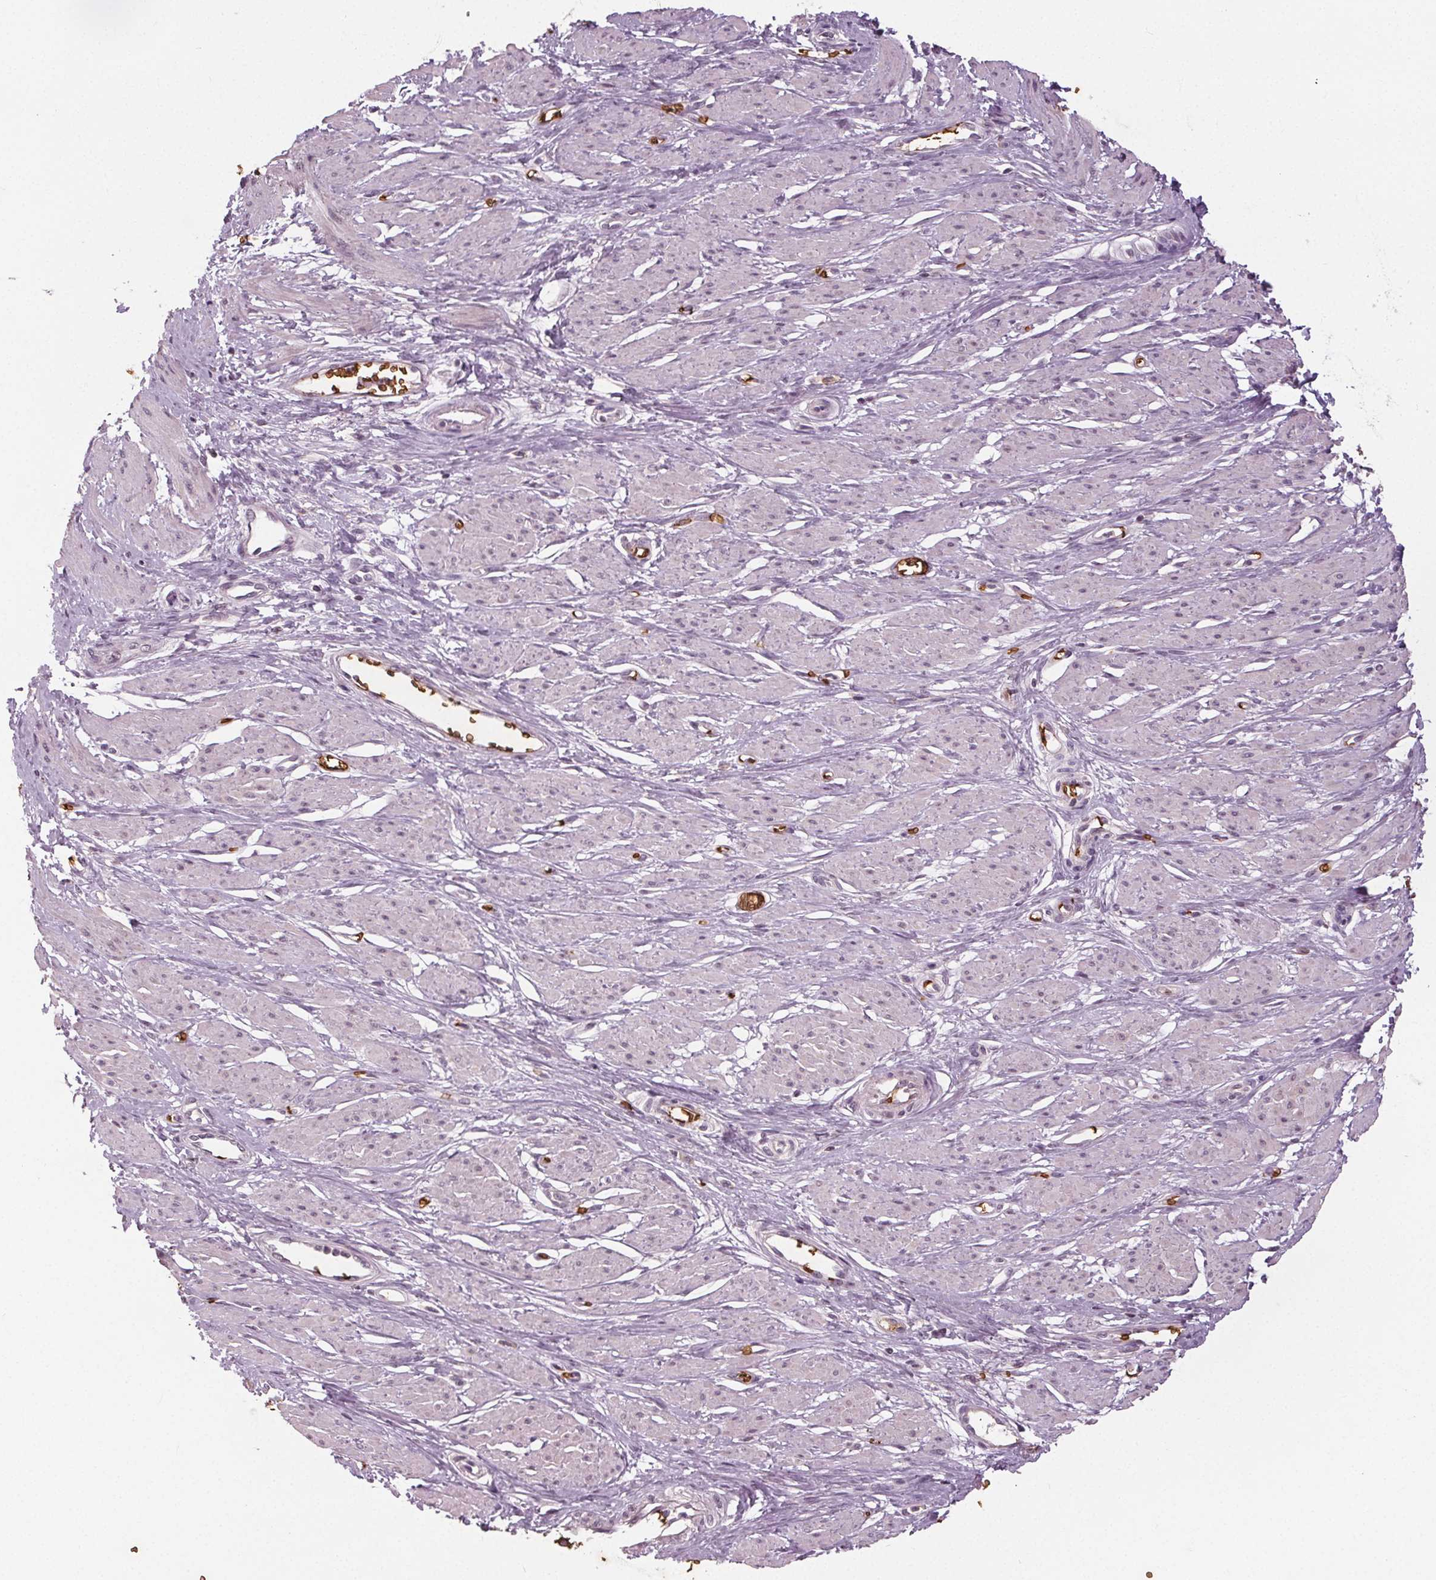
{"staining": {"intensity": "negative", "quantity": "none", "location": "none"}, "tissue": "smooth muscle", "cell_type": "Smooth muscle cells", "image_type": "normal", "snomed": [{"axis": "morphology", "description": "Normal tissue, NOS"}, {"axis": "topography", "description": "Smooth muscle"}, {"axis": "topography", "description": "Uterus"}], "caption": "Protein analysis of benign smooth muscle reveals no significant positivity in smooth muscle cells. (DAB immunohistochemistry with hematoxylin counter stain).", "gene": "SLC4A1", "patient": {"sex": "female", "age": 39}}